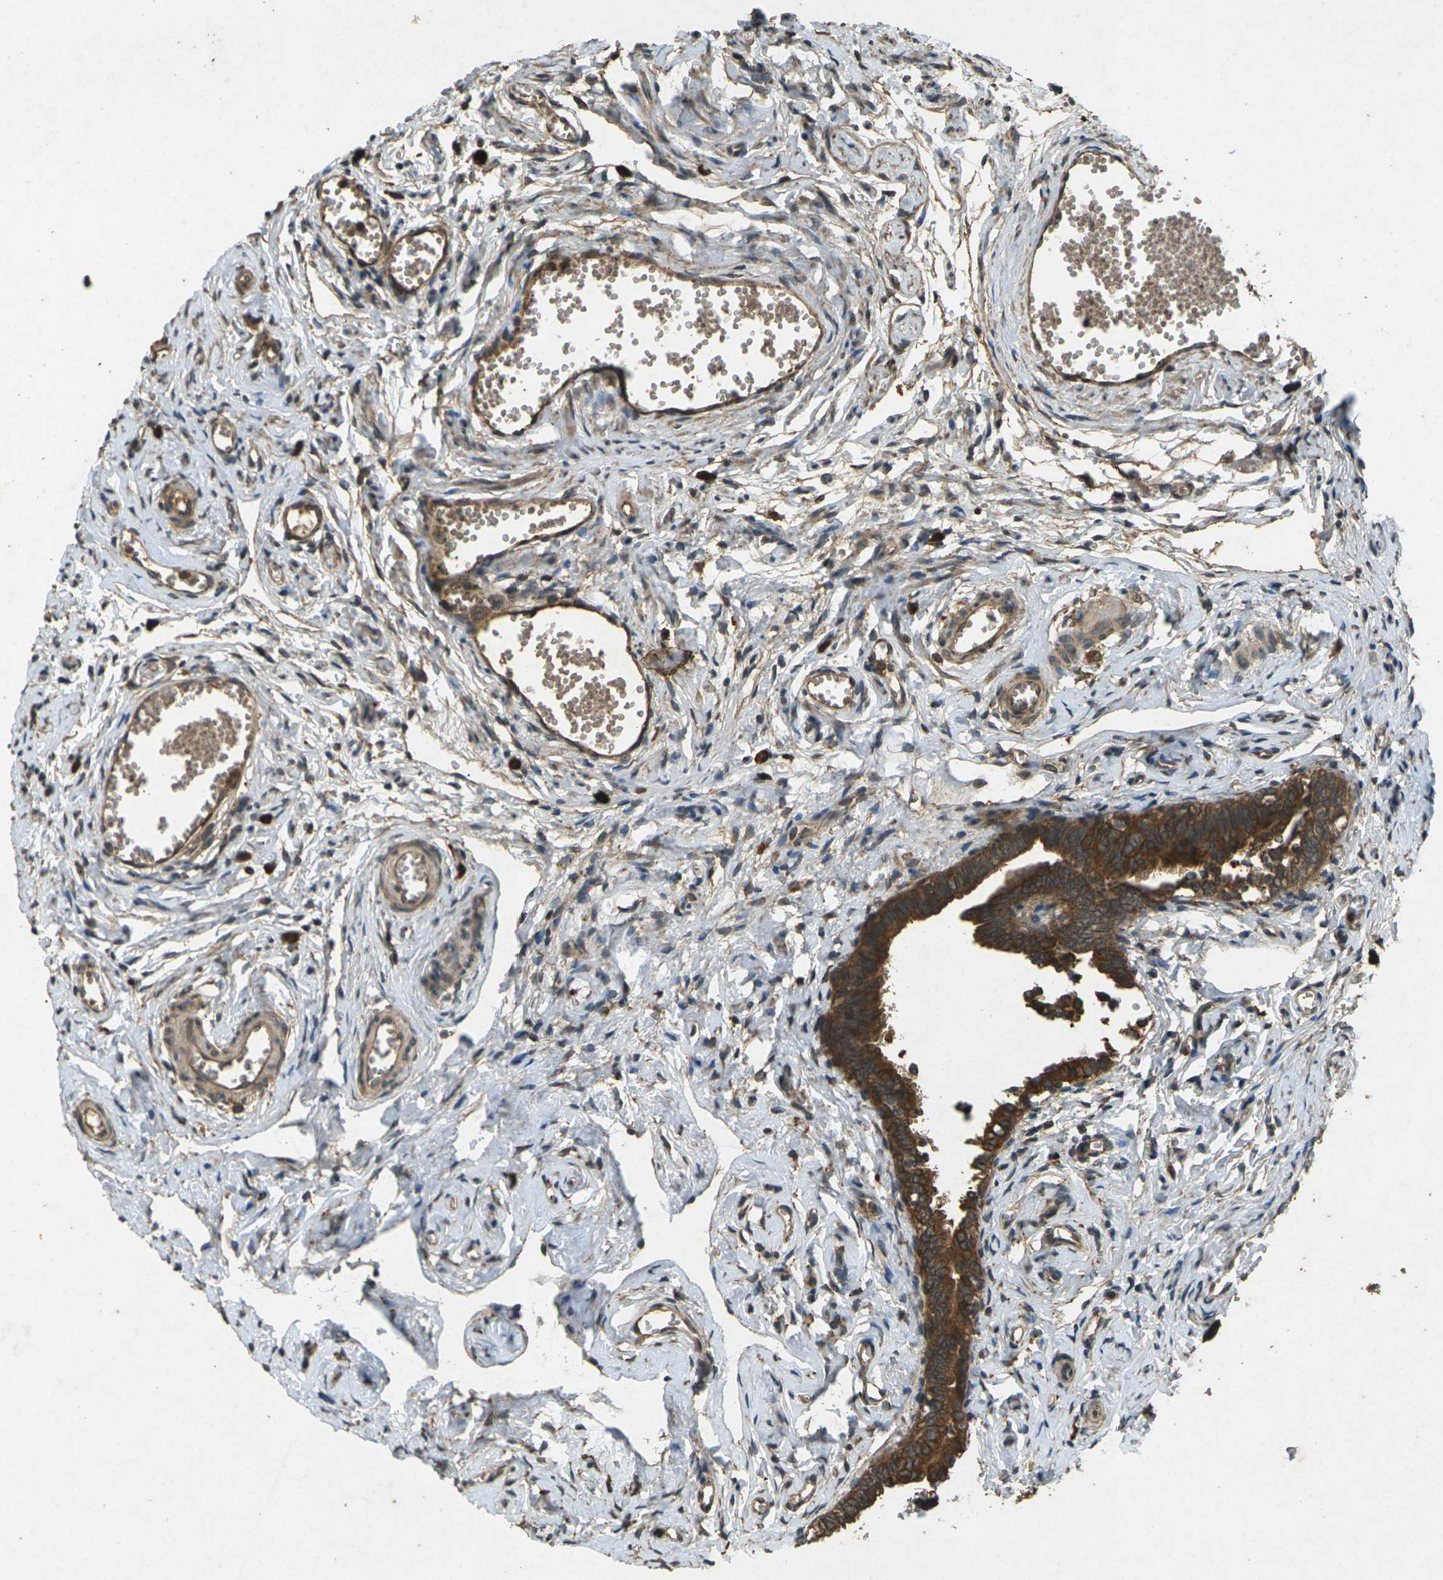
{"staining": {"intensity": "strong", "quantity": ">75%", "location": "cytoplasmic/membranous"}, "tissue": "fallopian tube", "cell_type": "Glandular cells", "image_type": "normal", "snomed": [{"axis": "morphology", "description": "Normal tissue, NOS"}, {"axis": "topography", "description": "Fallopian tube"}], "caption": "Immunohistochemistry (IHC) micrograph of unremarkable human fallopian tube stained for a protein (brown), which demonstrates high levels of strong cytoplasmic/membranous expression in about >75% of glandular cells.", "gene": "TAP1", "patient": {"sex": "female", "age": 71}}